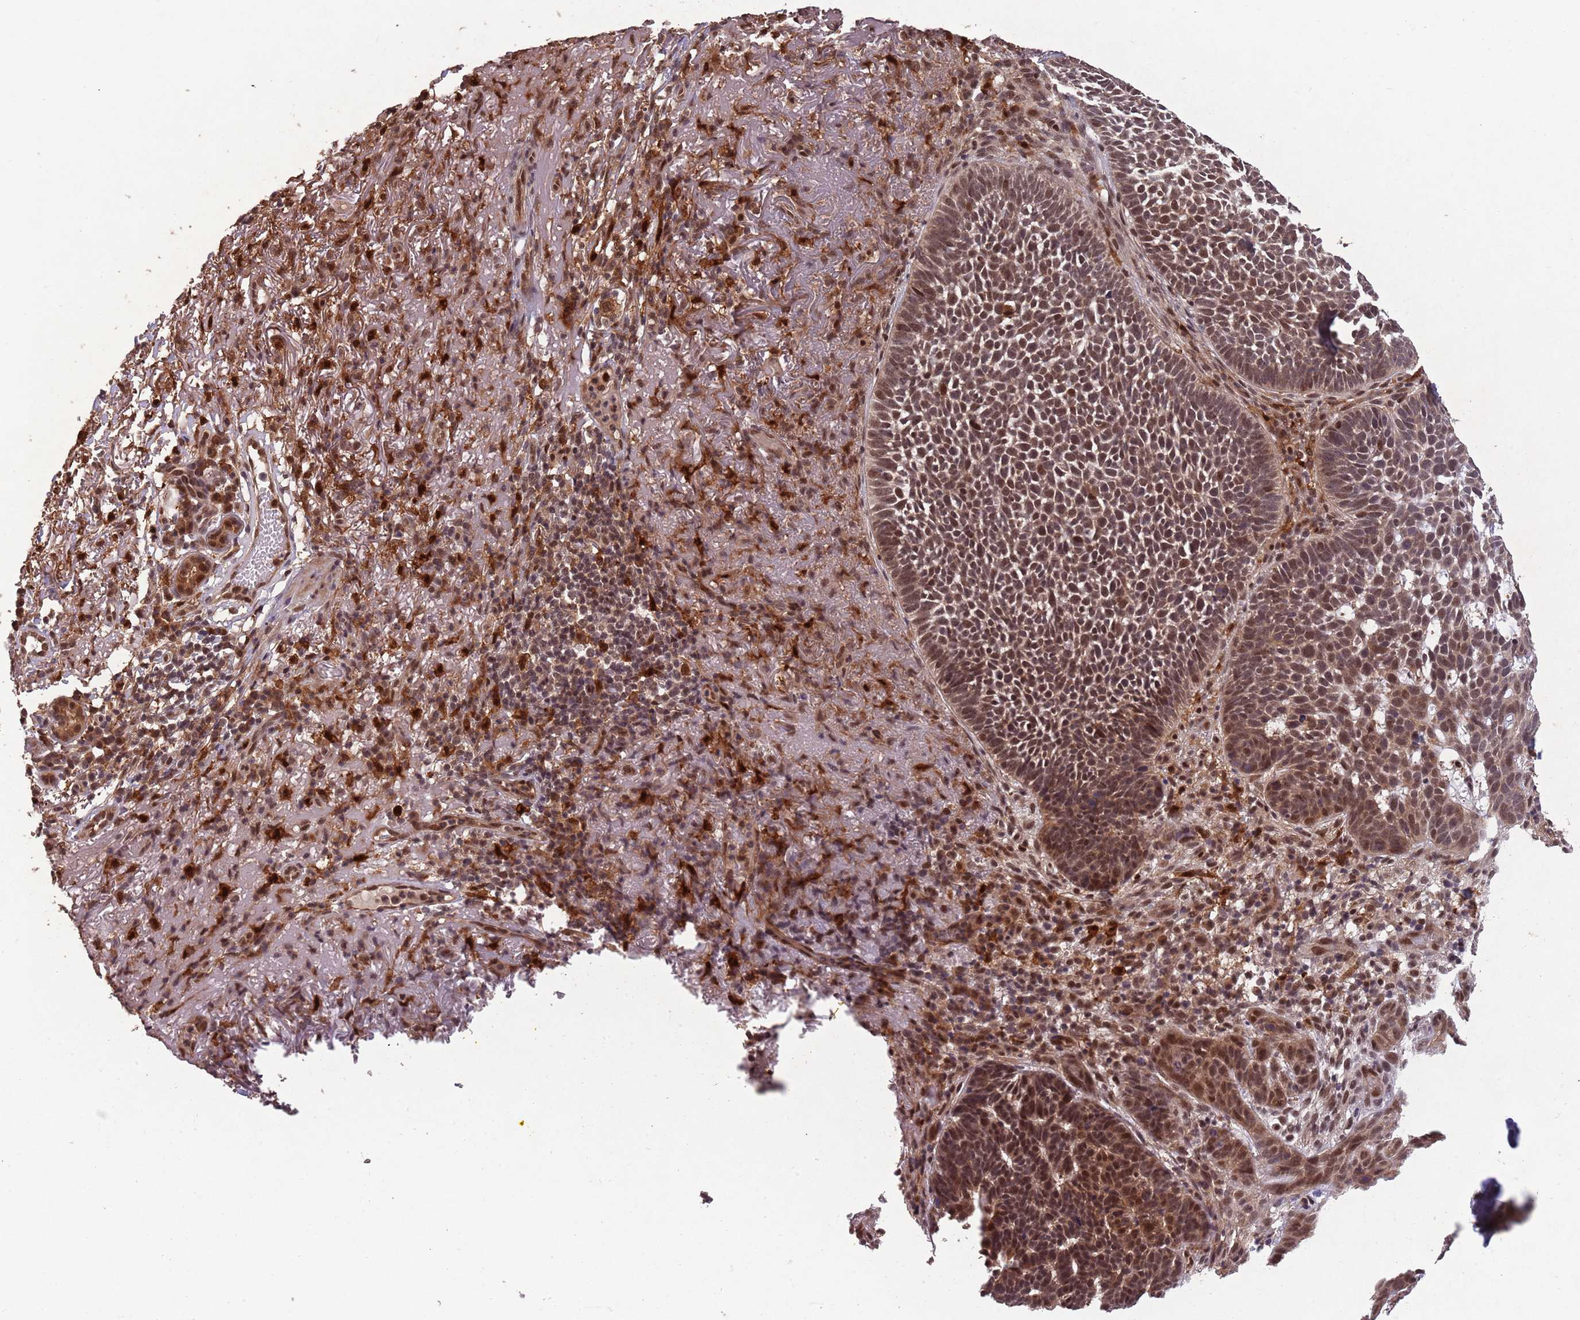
{"staining": {"intensity": "moderate", "quantity": ">75%", "location": "nuclear"}, "tissue": "skin cancer", "cell_type": "Tumor cells", "image_type": "cancer", "snomed": [{"axis": "morphology", "description": "Basal cell carcinoma"}, {"axis": "topography", "description": "Skin"}], "caption": "Skin cancer stained for a protein (brown) demonstrates moderate nuclear positive positivity in approximately >75% of tumor cells.", "gene": "ZNF639", "patient": {"sex": "female", "age": 78}}